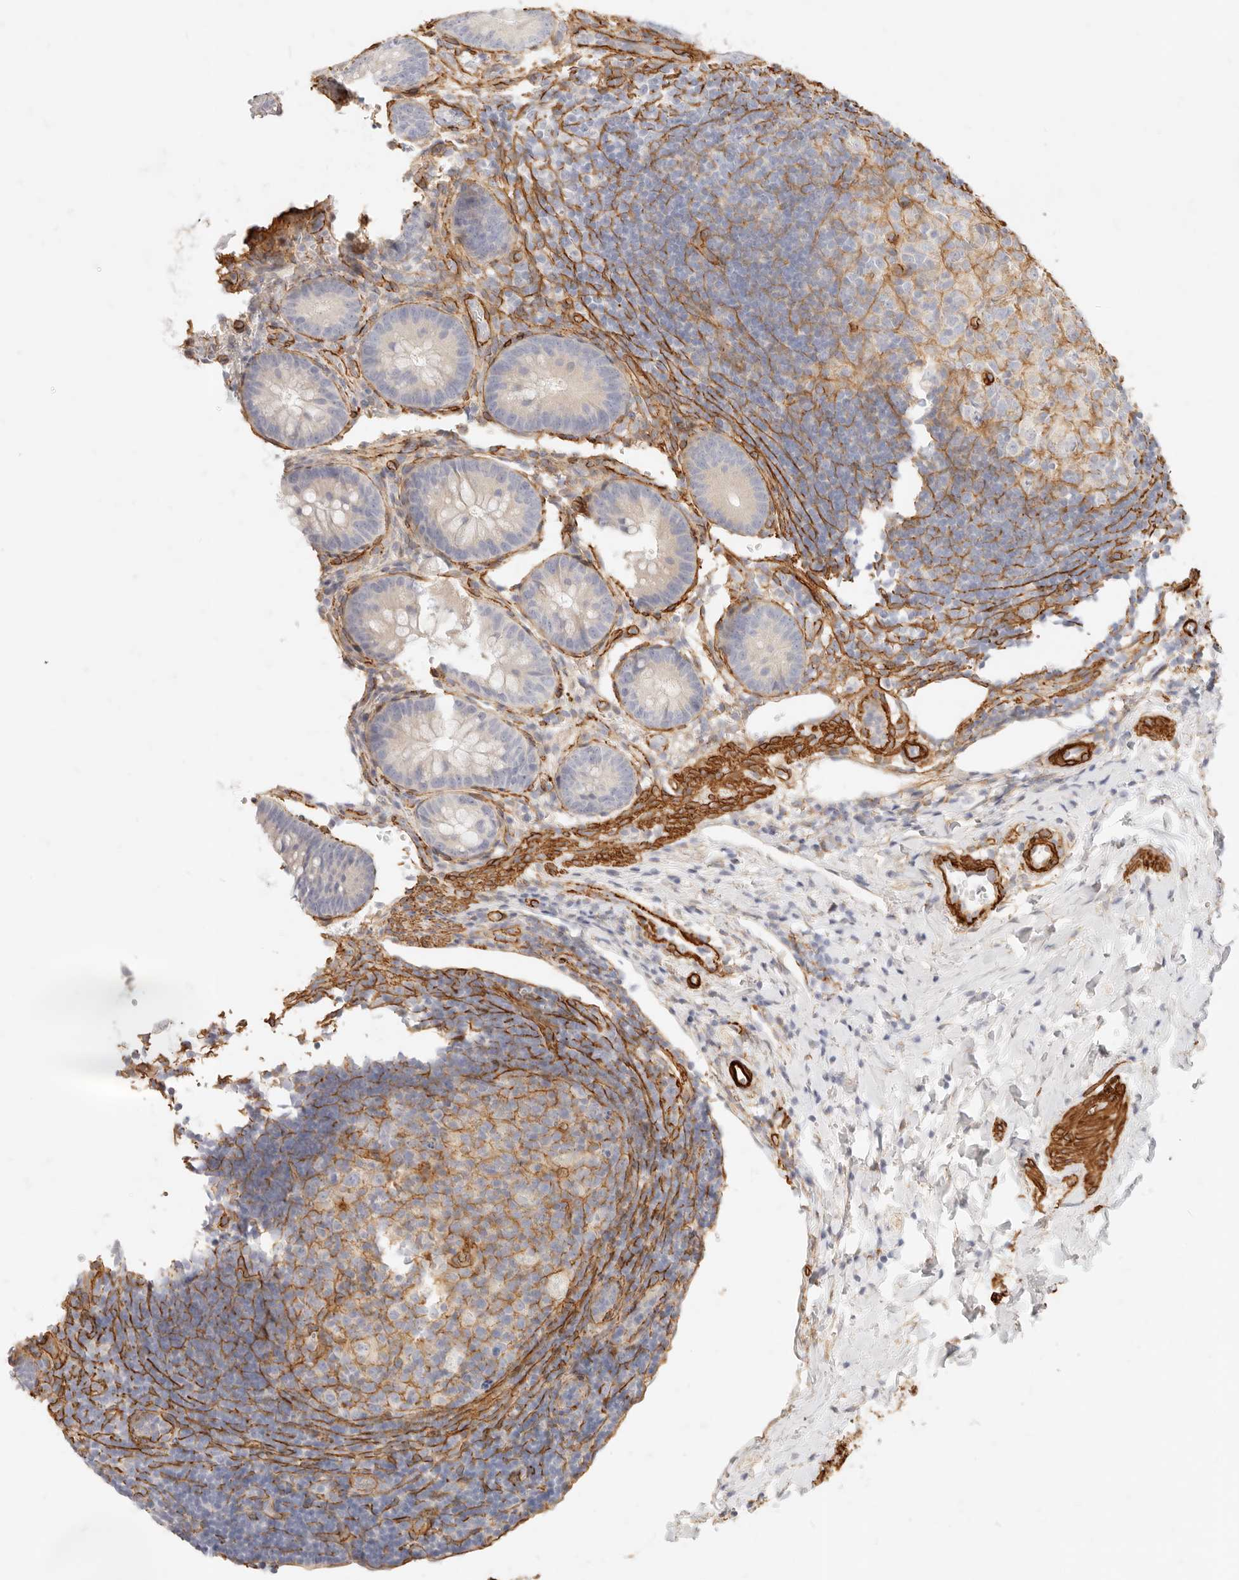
{"staining": {"intensity": "negative", "quantity": "none", "location": "none"}, "tissue": "appendix", "cell_type": "Glandular cells", "image_type": "normal", "snomed": [{"axis": "morphology", "description": "Normal tissue, NOS"}, {"axis": "topography", "description": "Appendix"}], "caption": "The immunohistochemistry (IHC) photomicrograph has no significant positivity in glandular cells of appendix.", "gene": "TMTC2", "patient": {"sex": "male", "age": 1}}